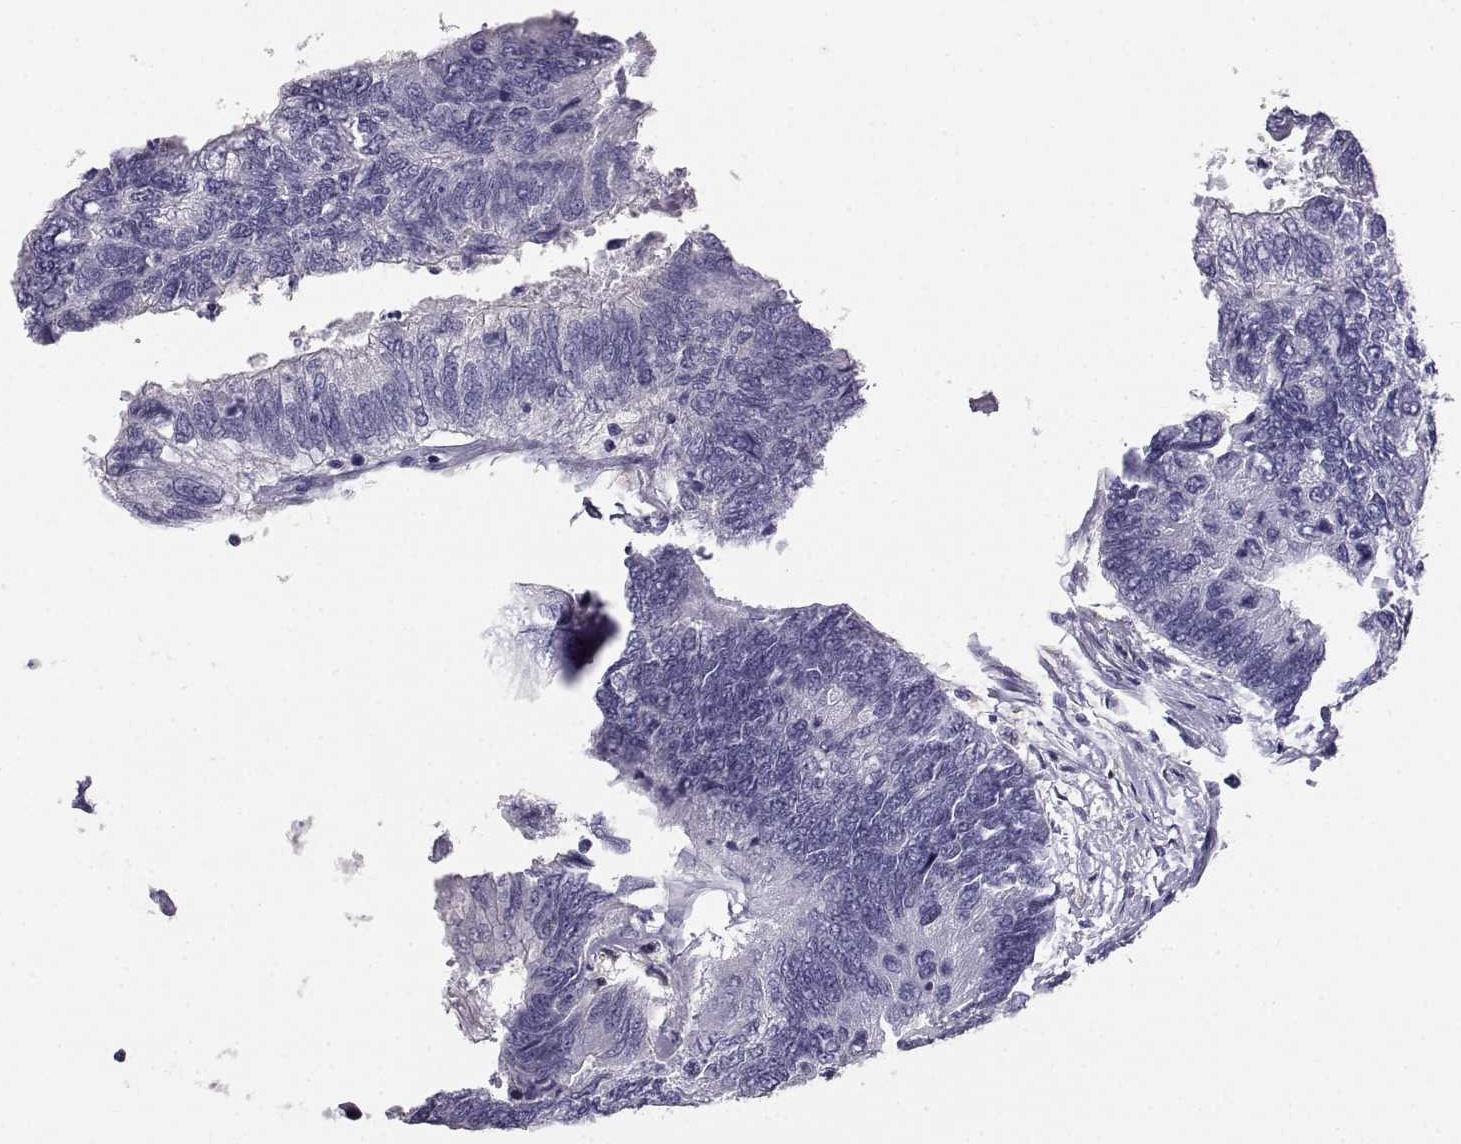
{"staining": {"intensity": "negative", "quantity": "none", "location": "none"}, "tissue": "colorectal cancer", "cell_type": "Tumor cells", "image_type": "cancer", "snomed": [{"axis": "morphology", "description": "Adenocarcinoma, NOS"}, {"axis": "topography", "description": "Colon"}], "caption": "Tumor cells show no significant positivity in colorectal cancer.", "gene": "AKR1B1", "patient": {"sex": "female", "age": 67}}